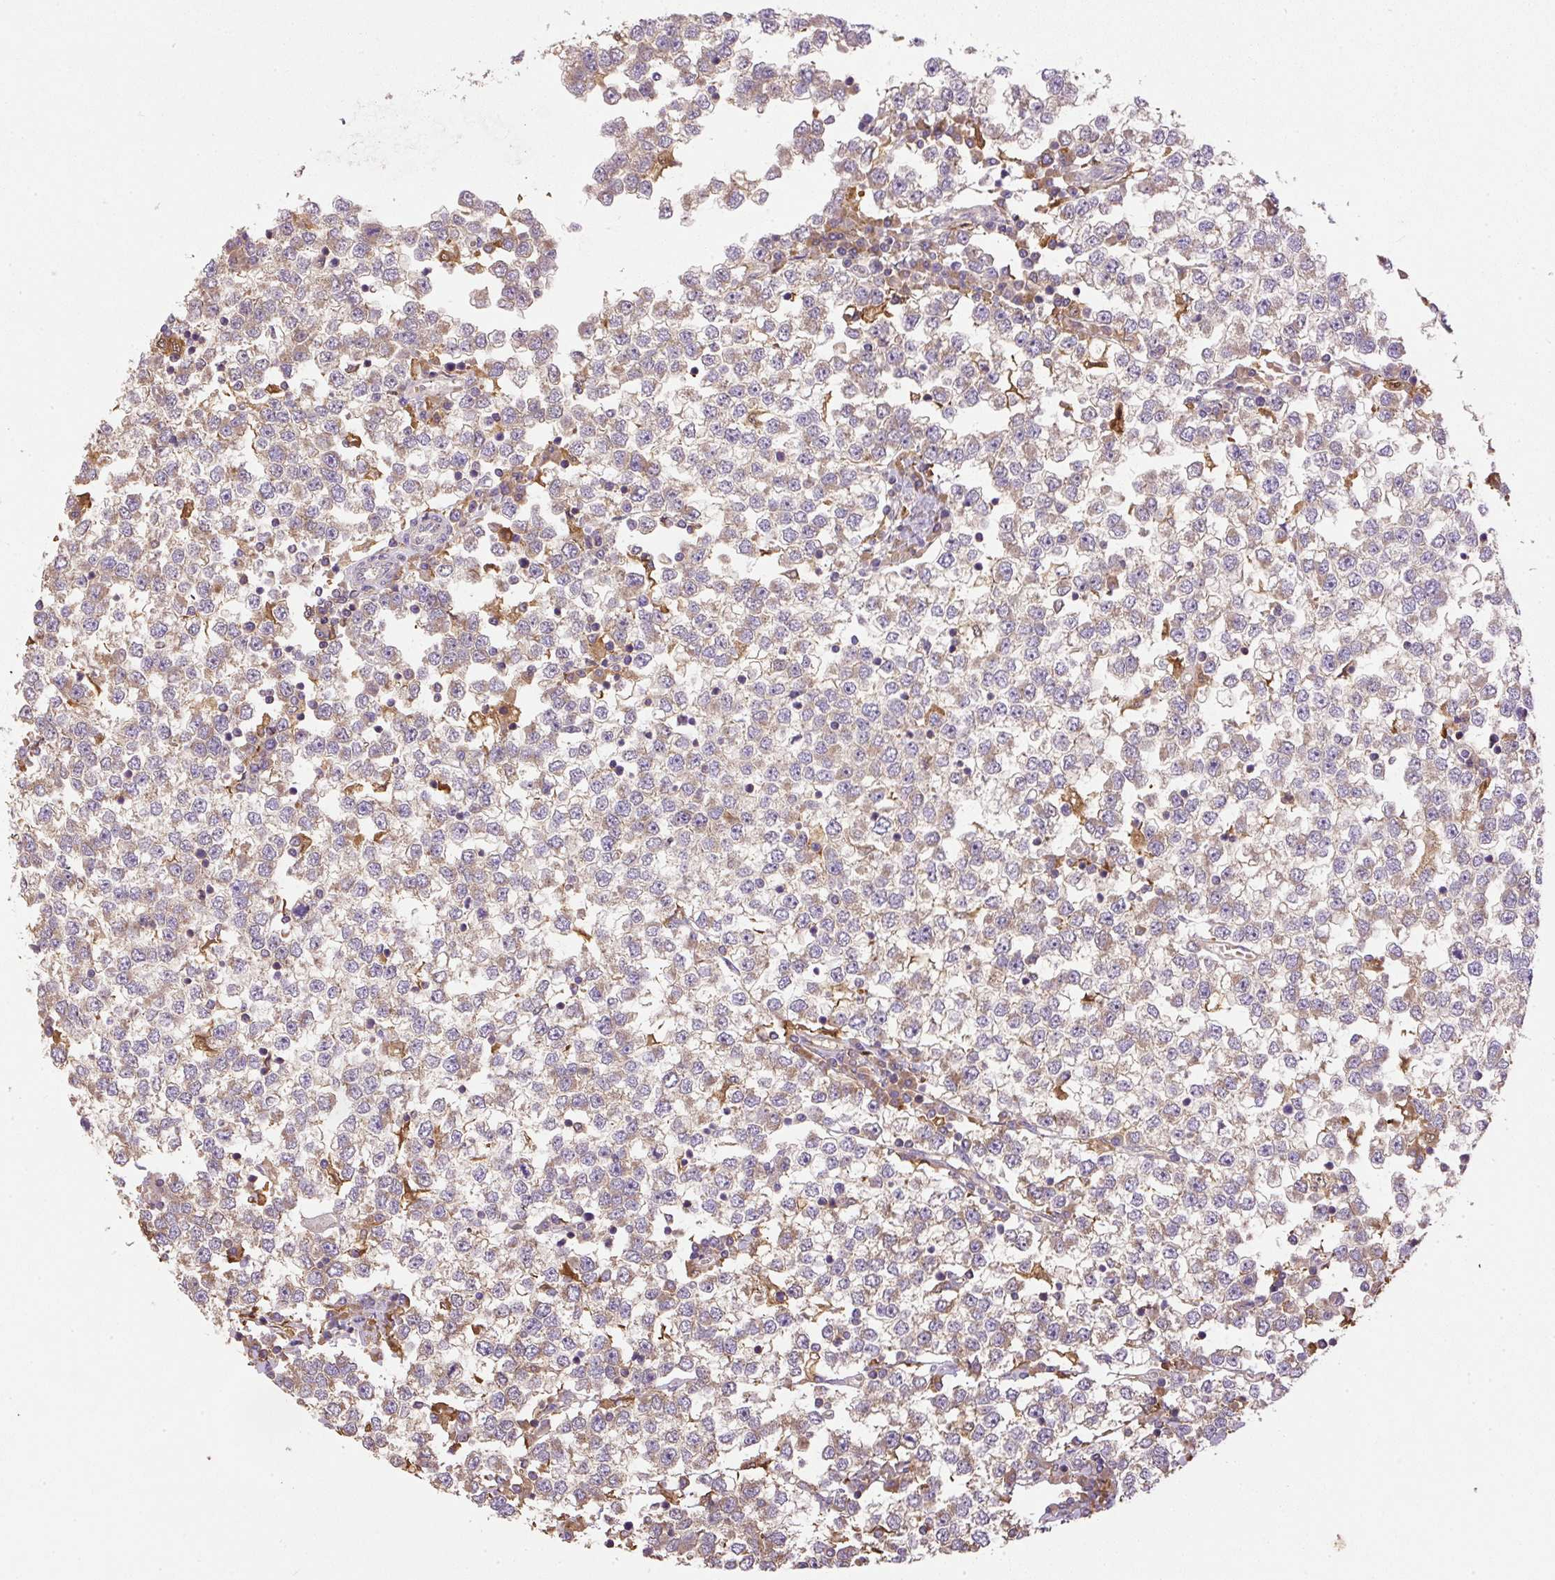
{"staining": {"intensity": "weak", "quantity": "<25%", "location": "cytoplasmic/membranous"}, "tissue": "testis cancer", "cell_type": "Tumor cells", "image_type": "cancer", "snomed": [{"axis": "morphology", "description": "Seminoma, NOS"}, {"axis": "topography", "description": "Testis"}], "caption": "Immunohistochemistry image of neoplastic tissue: human testis seminoma stained with DAB (3,3'-diaminobenzidine) shows no significant protein expression in tumor cells.", "gene": "DAPK1", "patient": {"sex": "male", "age": 65}}